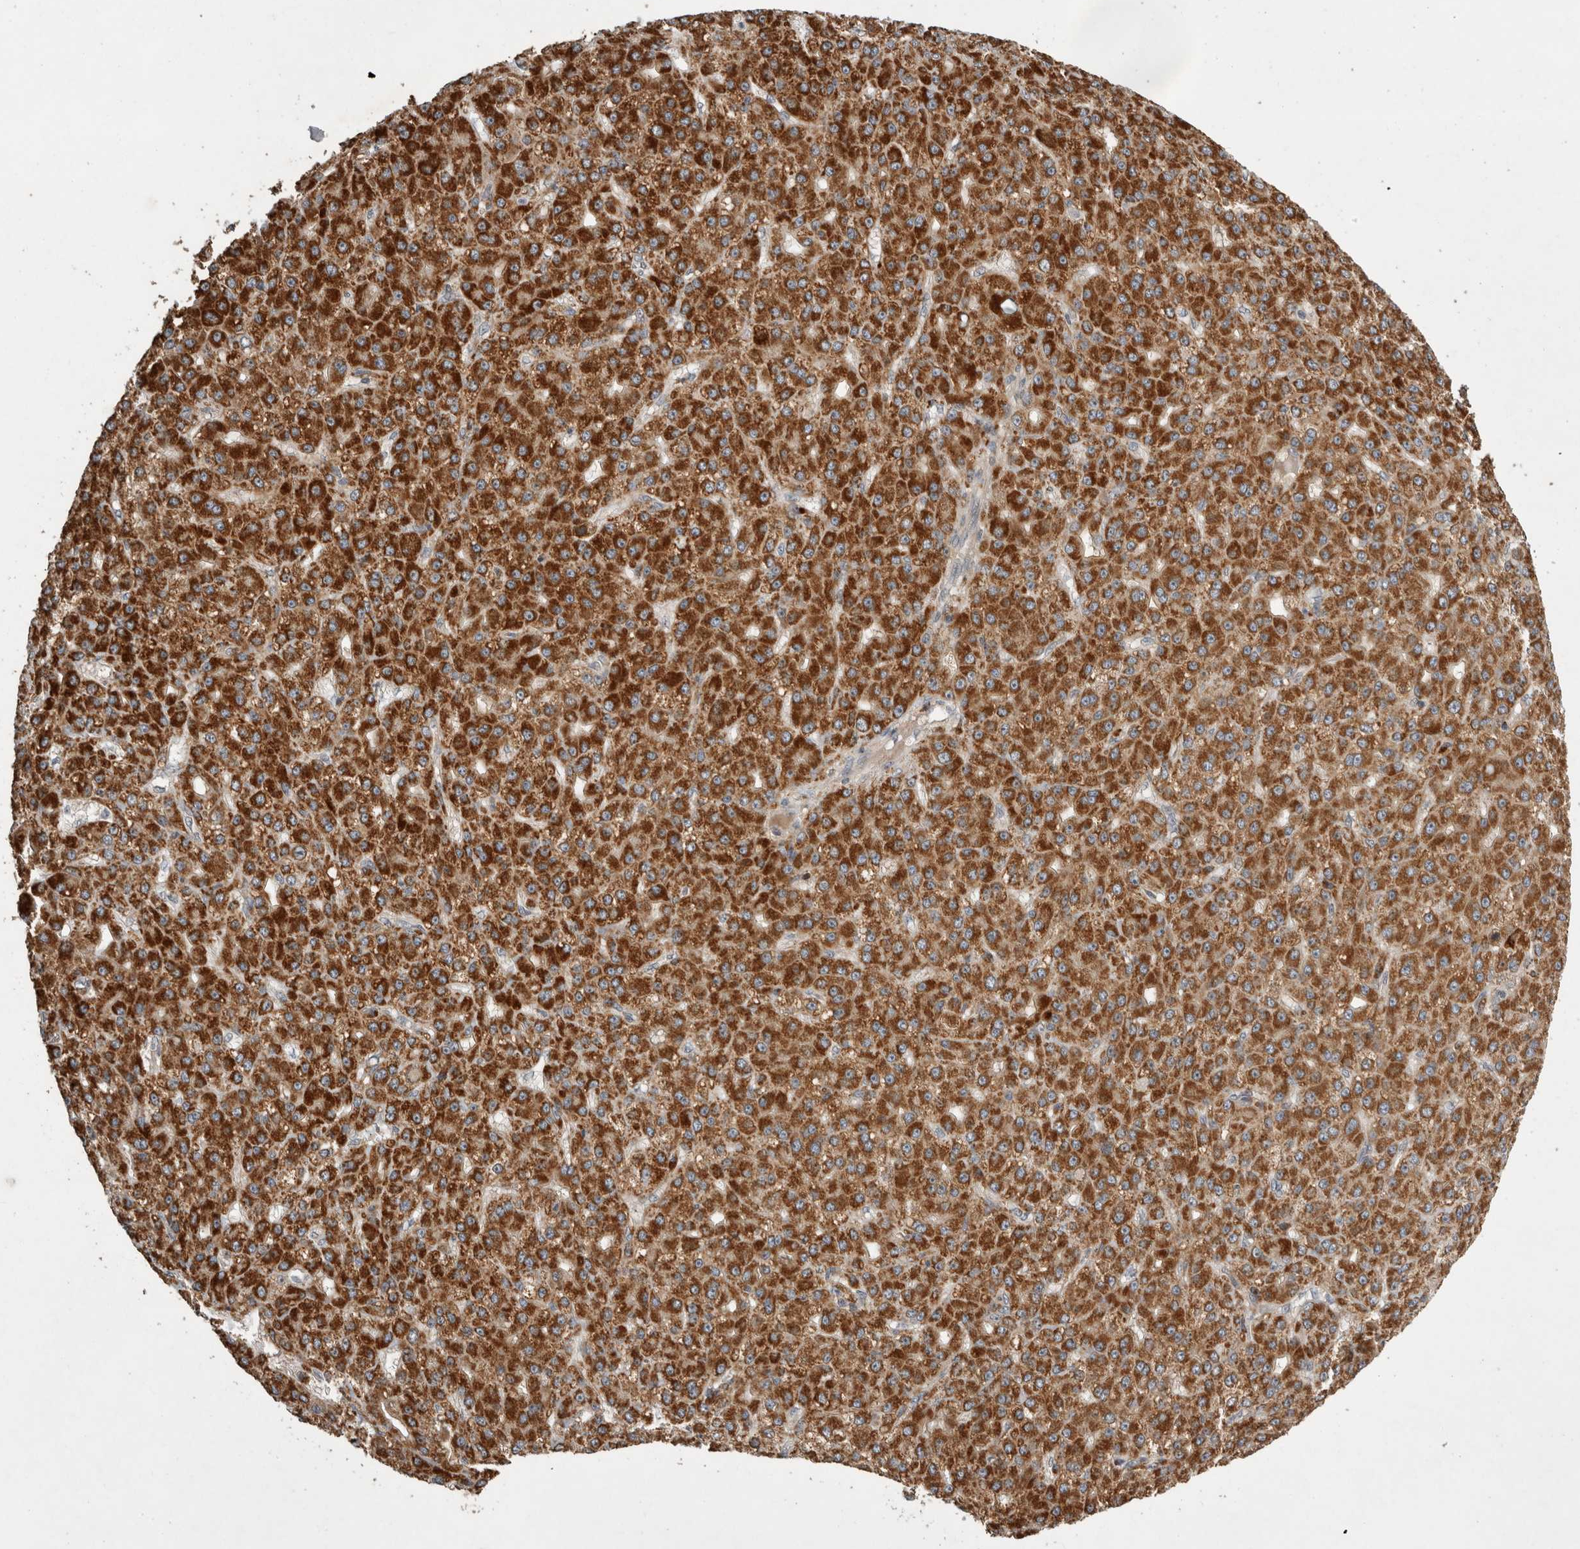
{"staining": {"intensity": "strong", "quantity": ">75%", "location": "cytoplasmic/membranous"}, "tissue": "liver cancer", "cell_type": "Tumor cells", "image_type": "cancer", "snomed": [{"axis": "morphology", "description": "Carcinoma, Hepatocellular, NOS"}, {"axis": "topography", "description": "Liver"}], "caption": "A high-resolution histopathology image shows immunohistochemistry staining of hepatocellular carcinoma (liver), which reveals strong cytoplasmic/membranous positivity in about >75% of tumor cells.", "gene": "SERAC1", "patient": {"sex": "male", "age": 67}}